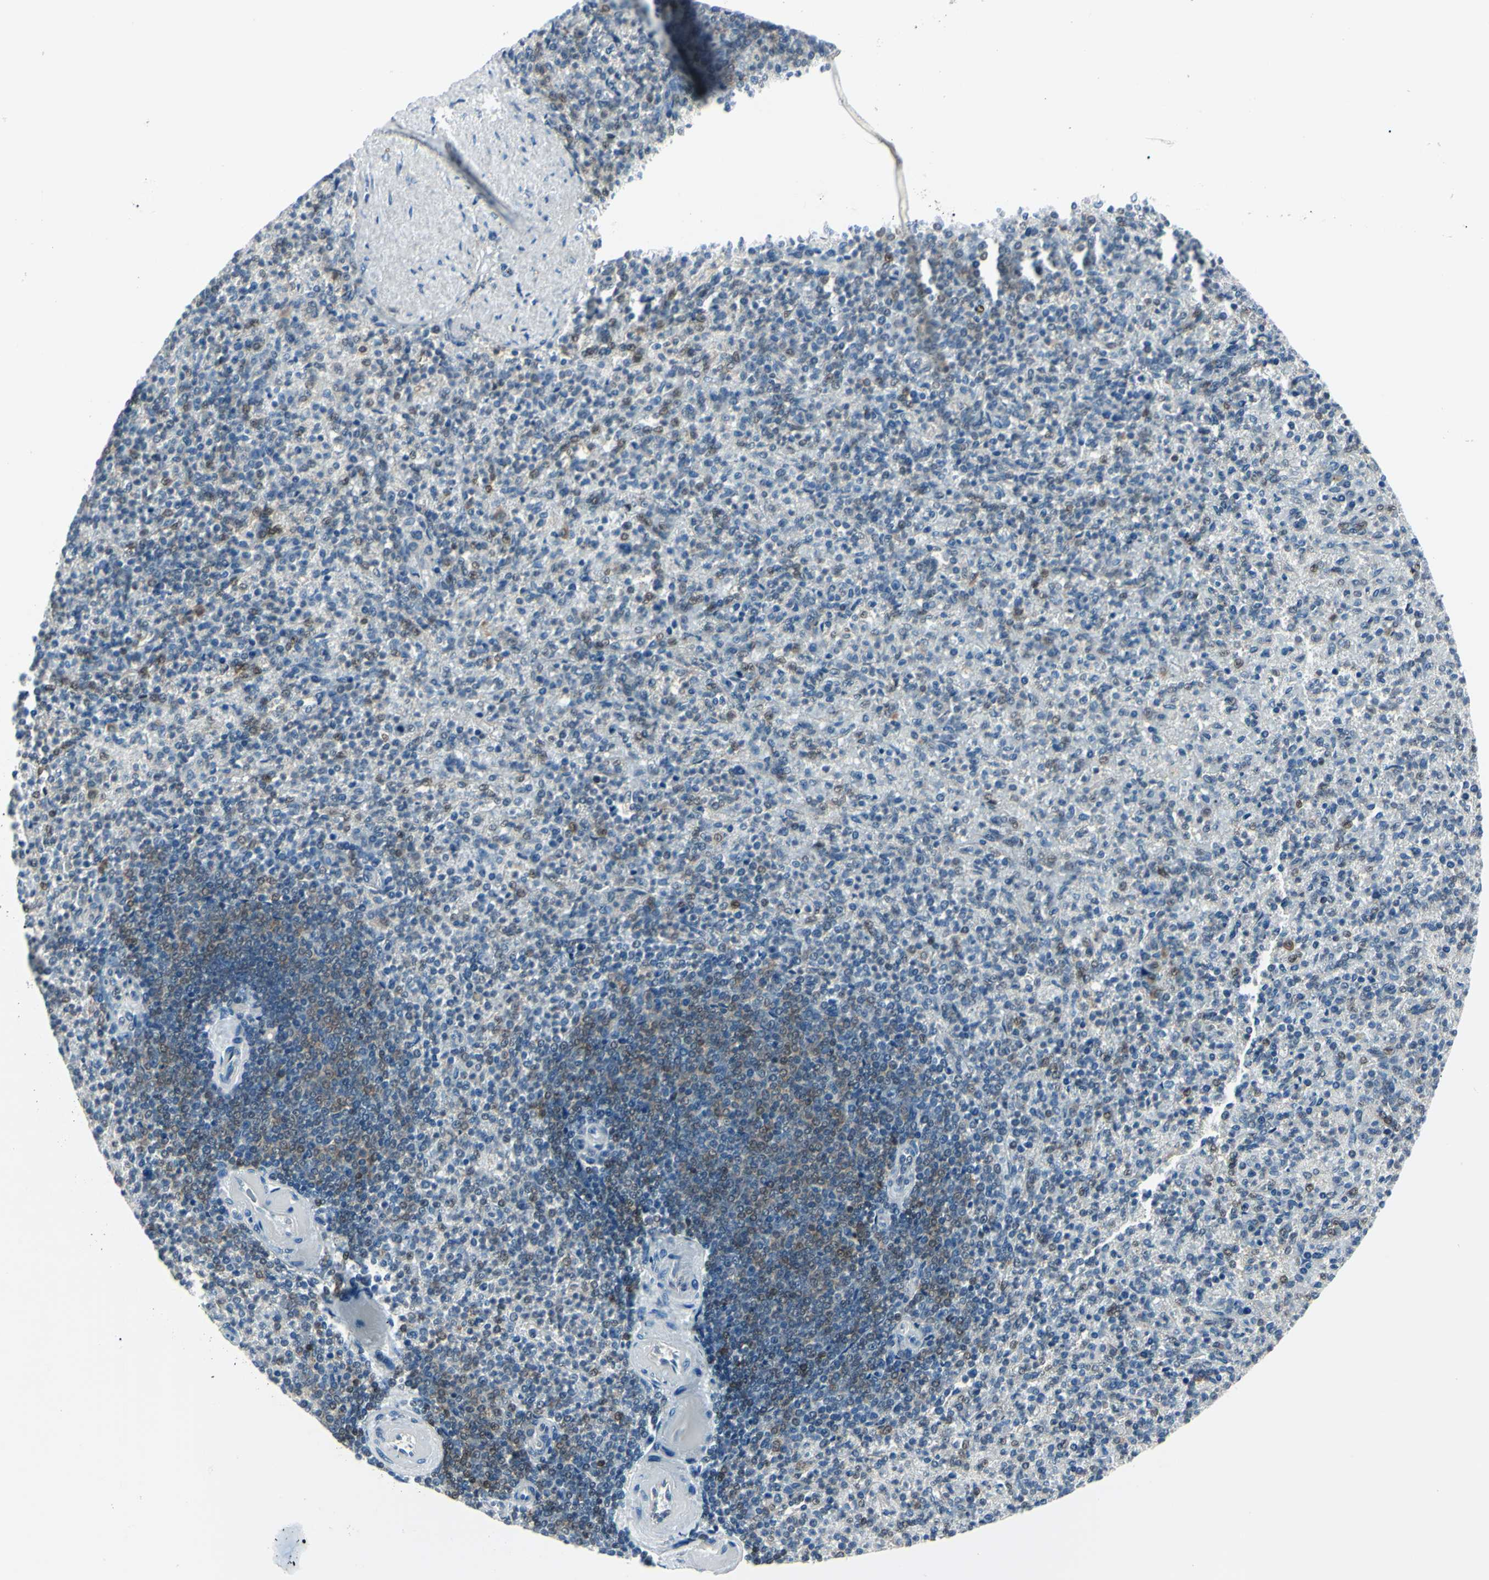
{"staining": {"intensity": "moderate", "quantity": "<25%", "location": "cytoplasmic/membranous,nuclear"}, "tissue": "spleen", "cell_type": "Cells in red pulp", "image_type": "normal", "snomed": [{"axis": "morphology", "description": "Normal tissue, NOS"}, {"axis": "topography", "description": "Spleen"}], "caption": "DAB immunohistochemical staining of unremarkable human spleen displays moderate cytoplasmic/membranous,nuclear protein positivity in approximately <25% of cells in red pulp.", "gene": "PGK1", "patient": {"sex": "female", "age": 74}}